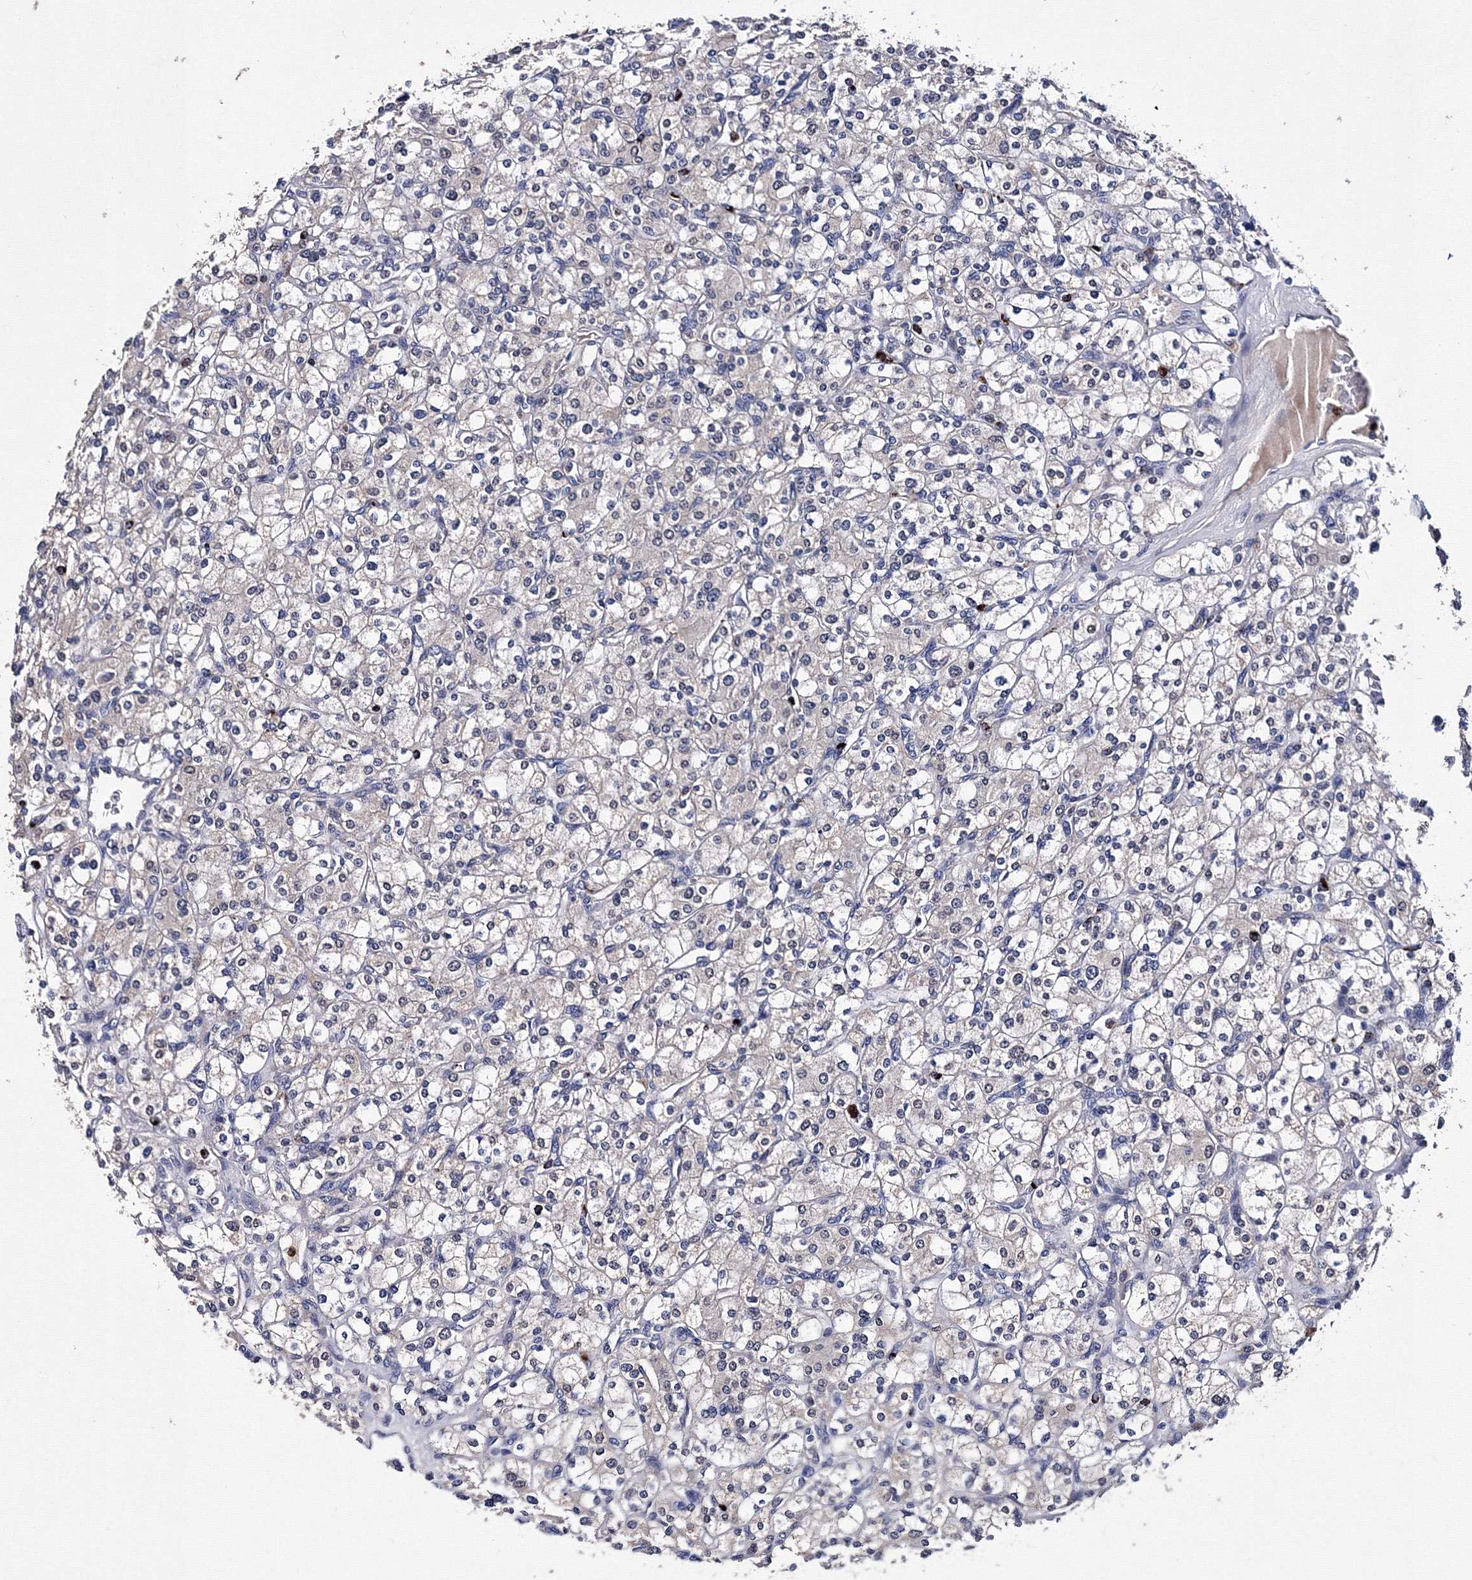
{"staining": {"intensity": "negative", "quantity": "none", "location": "none"}, "tissue": "renal cancer", "cell_type": "Tumor cells", "image_type": "cancer", "snomed": [{"axis": "morphology", "description": "Adenocarcinoma, NOS"}, {"axis": "topography", "description": "Kidney"}], "caption": "Renal adenocarcinoma was stained to show a protein in brown. There is no significant staining in tumor cells. (Immunohistochemistry, brightfield microscopy, high magnification).", "gene": "PHYKPL", "patient": {"sex": "male", "age": 77}}